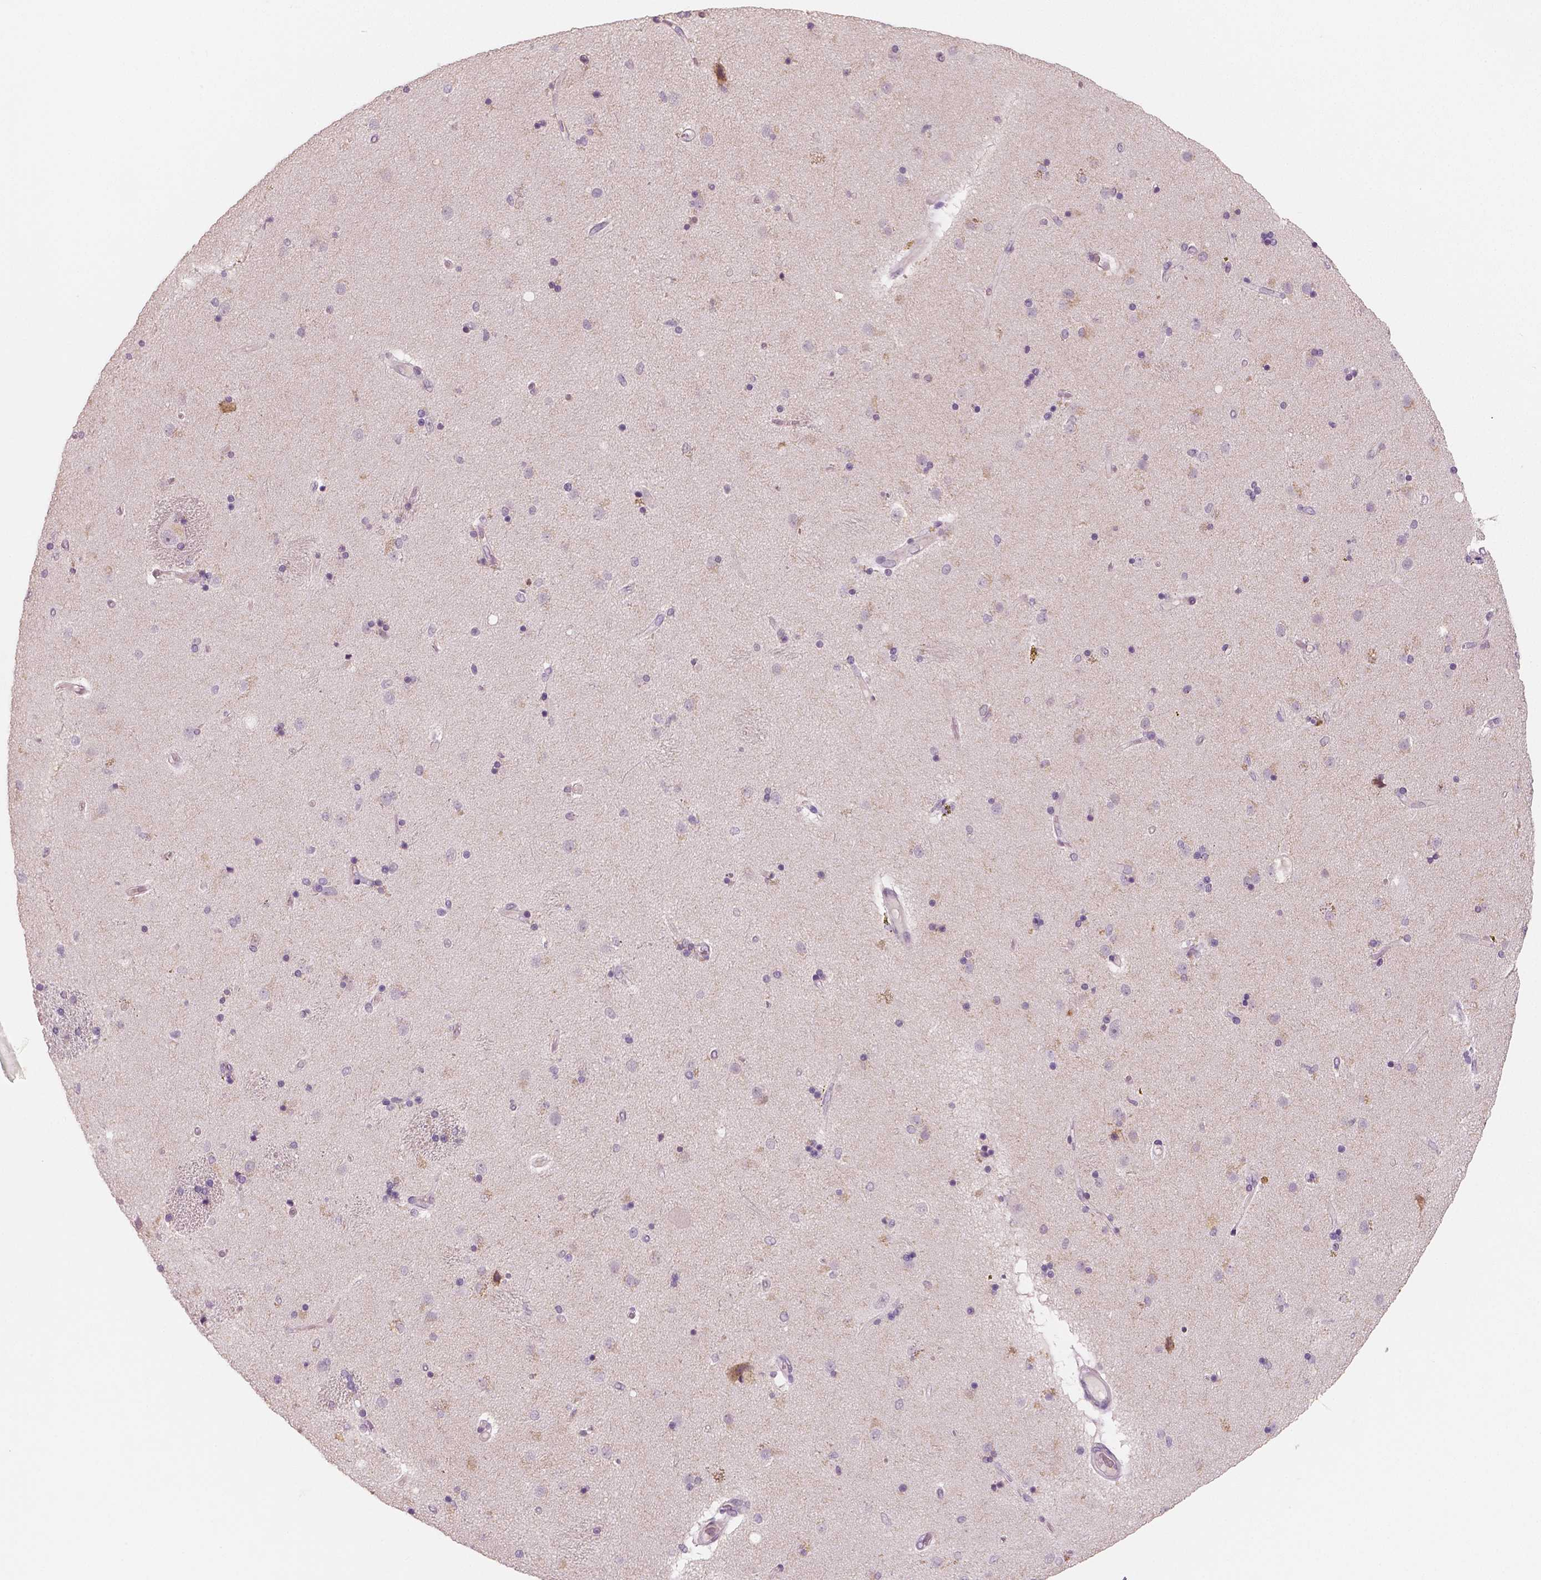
{"staining": {"intensity": "negative", "quantity": "none", "location": "none"}, "tissue": "caudate", "cell_type": "Glial cells", "image_type": "normal", "snomed": [{"axis": "morphology", "description": "Normal tissue, NOS"}, {"axis": "topography", "description": "Lateral ventricle wall"}], "caption": "A high-resolution micrograph shows immunohistochemistry (IHC) staining of benign caudate, which exhibits no significant positivity in glial cells. The staining is performed using DAB brown chromogen with nuclei counter-stained in using hematoxylin.", "gene": "KIT", "patient": {"sex": "female", "age": 71}}